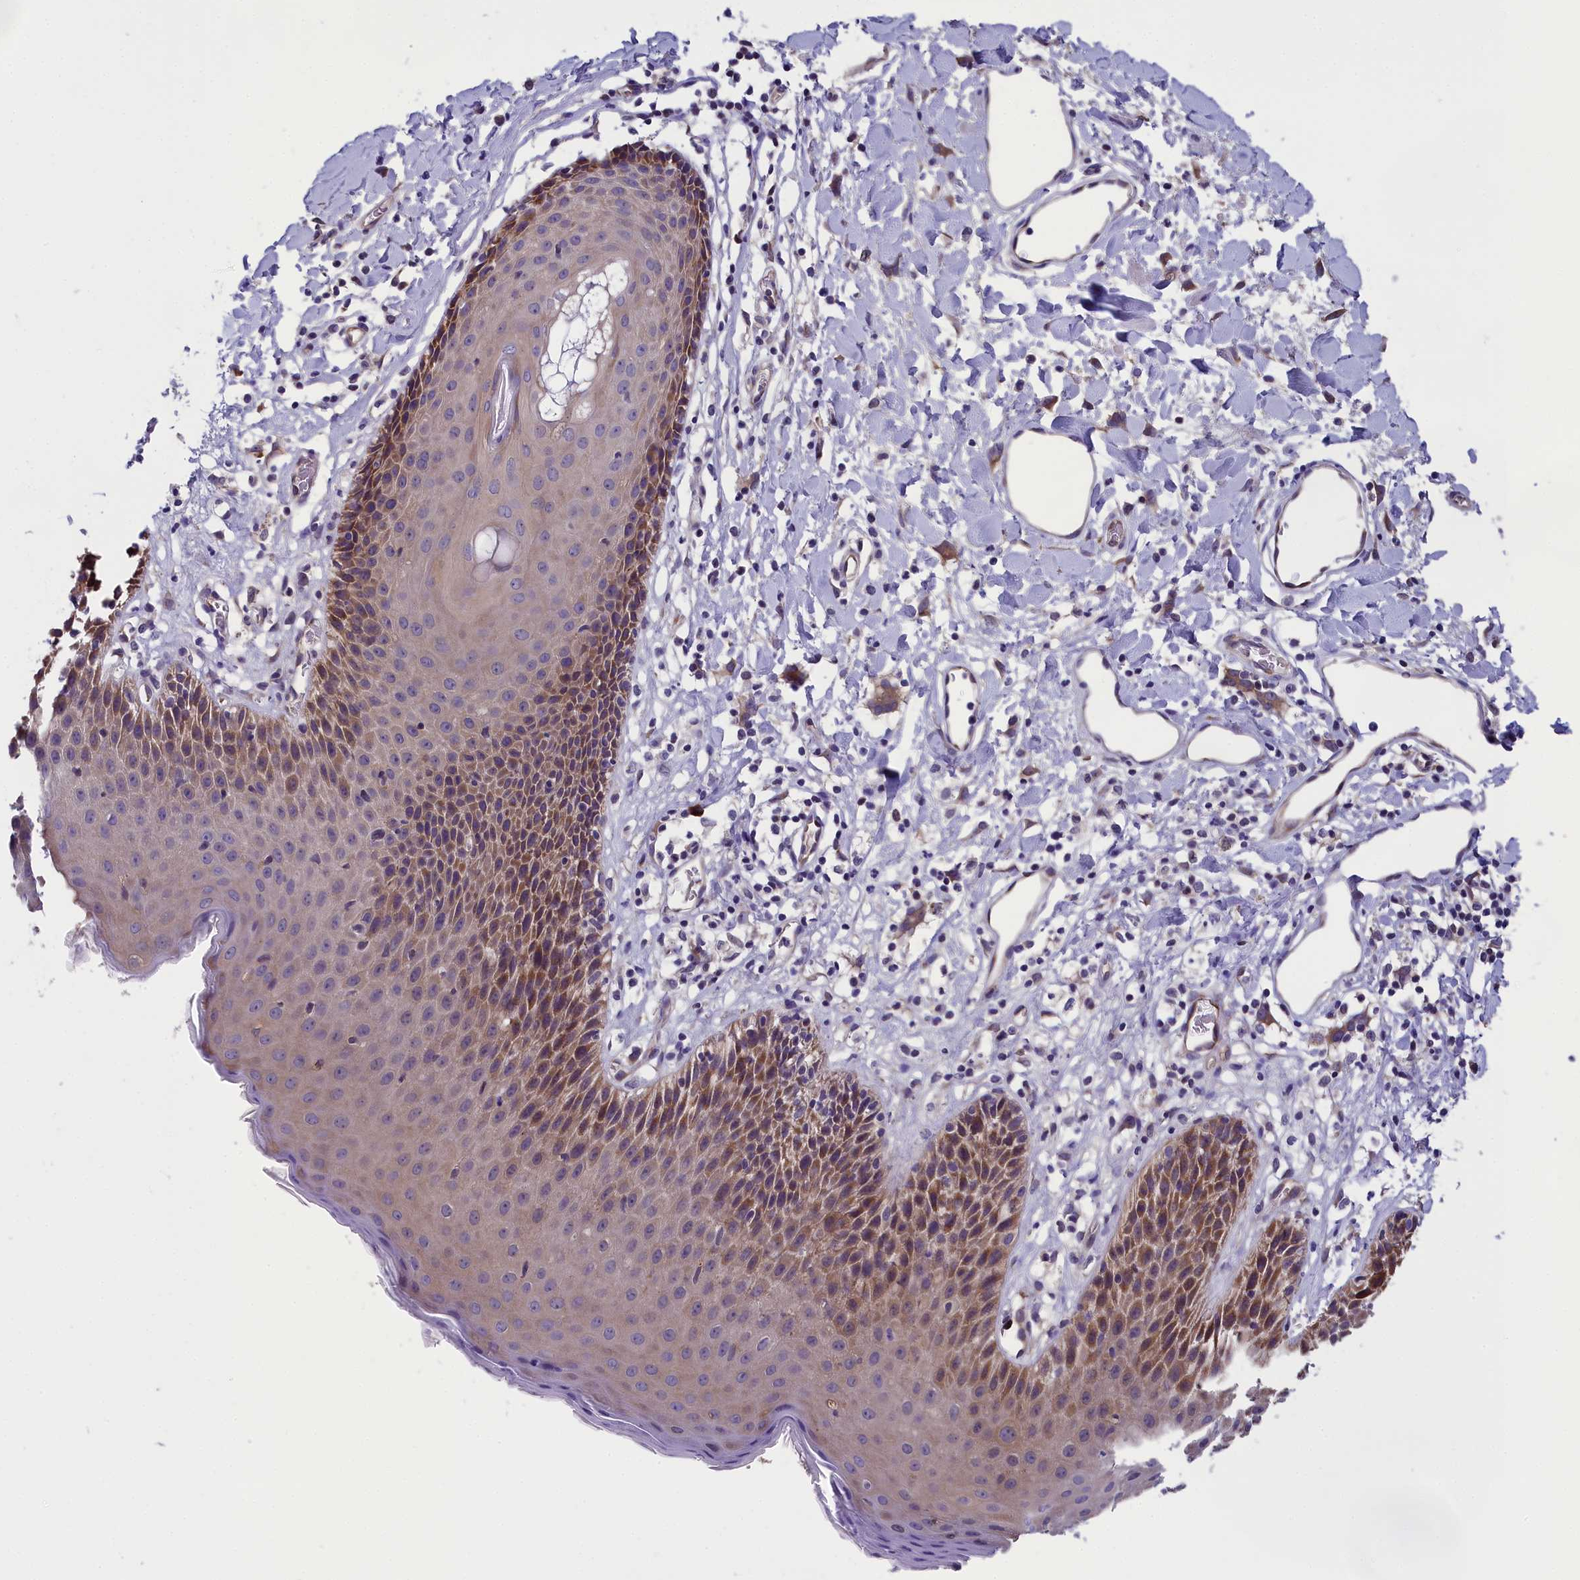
{"staining": {"intensity": "moderate", "quantity": "25%-75%", "location": "cytoplasmic/membranous"}, "tissue": "skin", "cell_type": "Epidermal cells", "image_type": "normal", "snomed": [{"axis": "morphology", "description": "Normal tissue, NOS"}, {"axis": "topography", "description": "Vulva"}], "caption": "Immunohistochemical staining of unremarkable skin reveals medium levels of moderate cytoplasmic/membranous positivity in about 25%-75% of epidermal cells.", "gene": "ABCC8", "patient": {"sex": "female", "age": 68}}